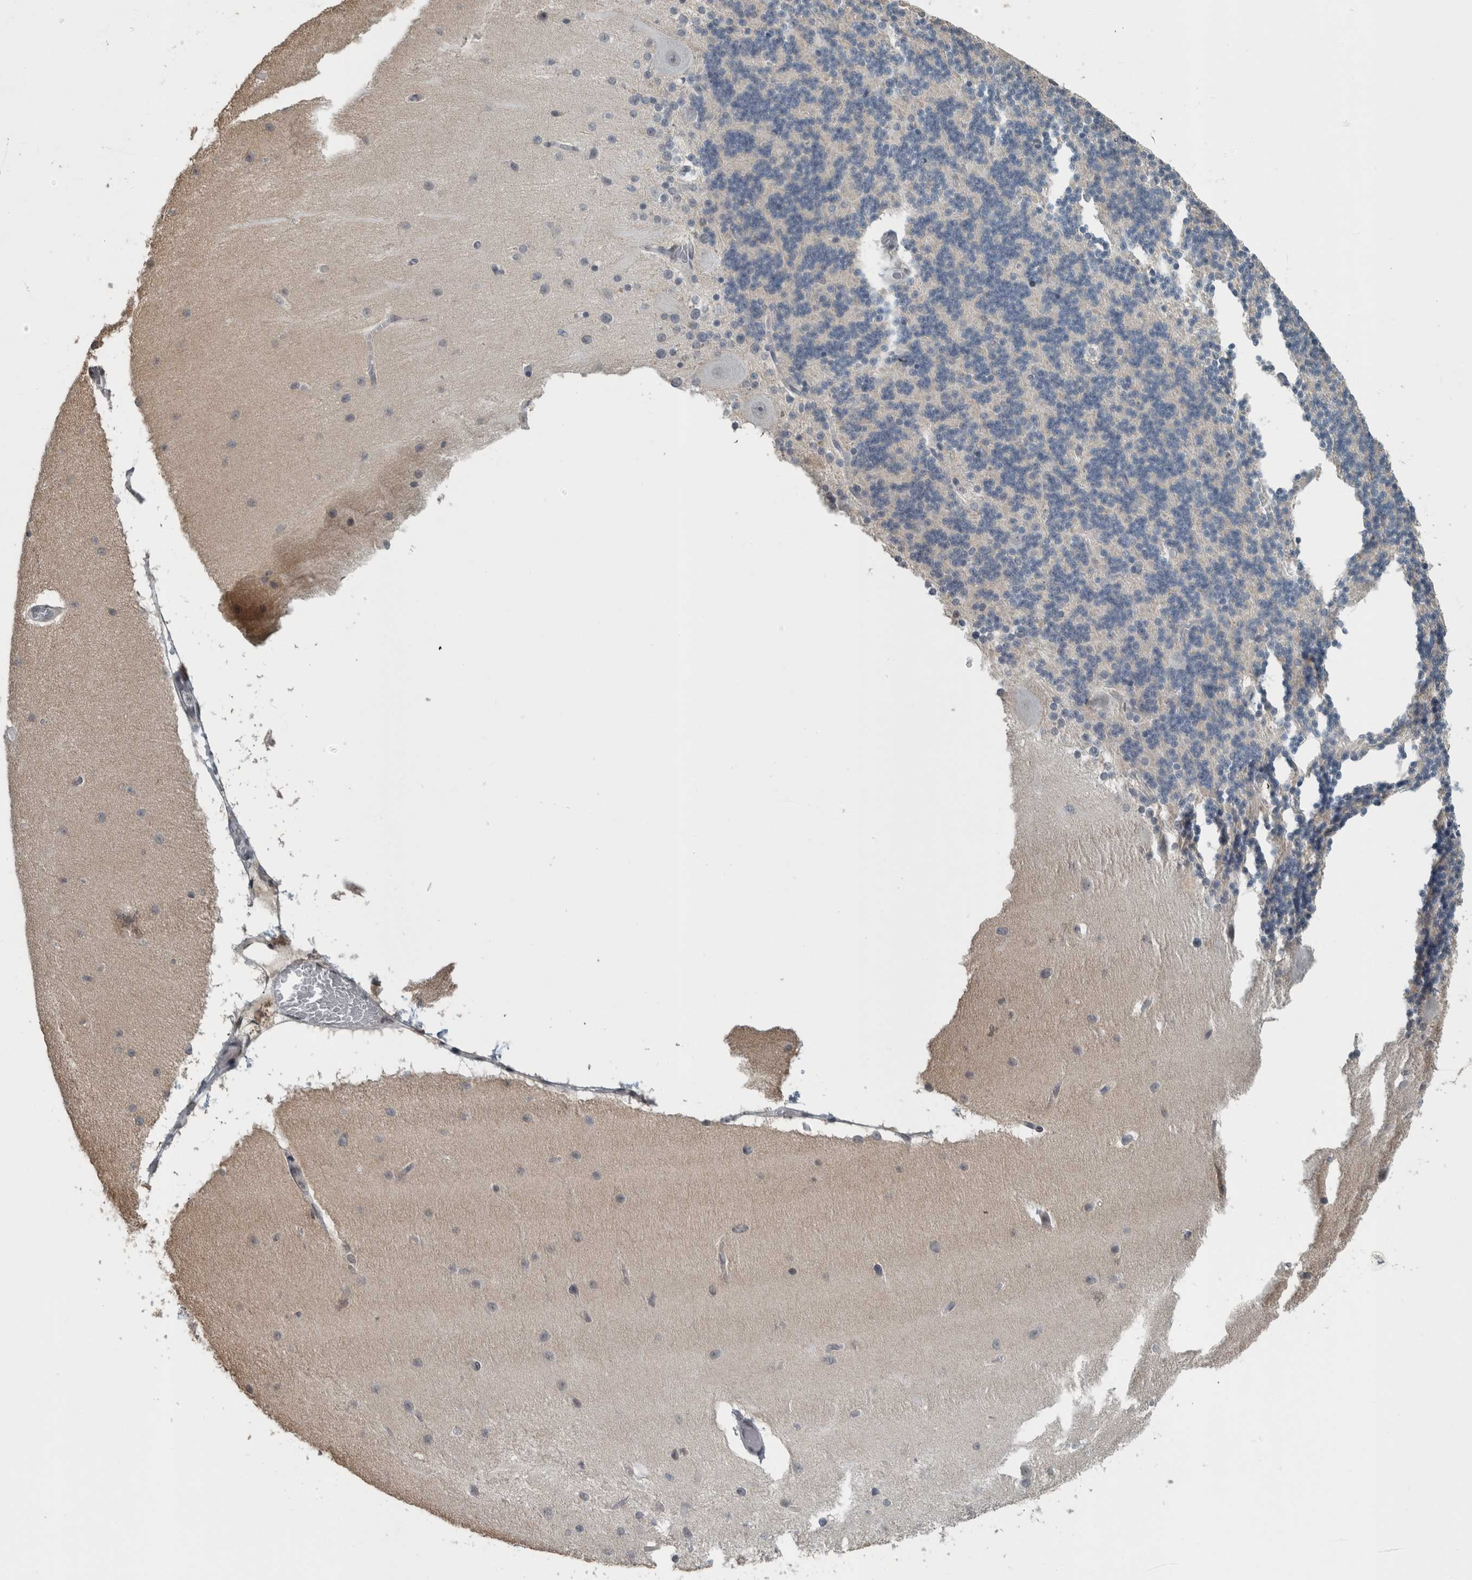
{"staining": {"intensity": "negative", "quantity": "none", "location": "none"}, "tissue": "cerebellum", "cell_type": "Cells in granular layer", "image_type": "normal", "snomed": [{"axis": "morphology", "description": "Normal tissue, NOS"}, {"axis": "topography", "description": "Cerebellum"}], "caption": "Cells in granular layer are negative for brown protein staining in normal cerebellum. Brightfield microscopy of immunohistochemistry stained with DAB (brown) and hematoxylin (blue), captured at high magnification.", "gene": "ACSF2", "patient": {"sex": "female", "age": 54}}